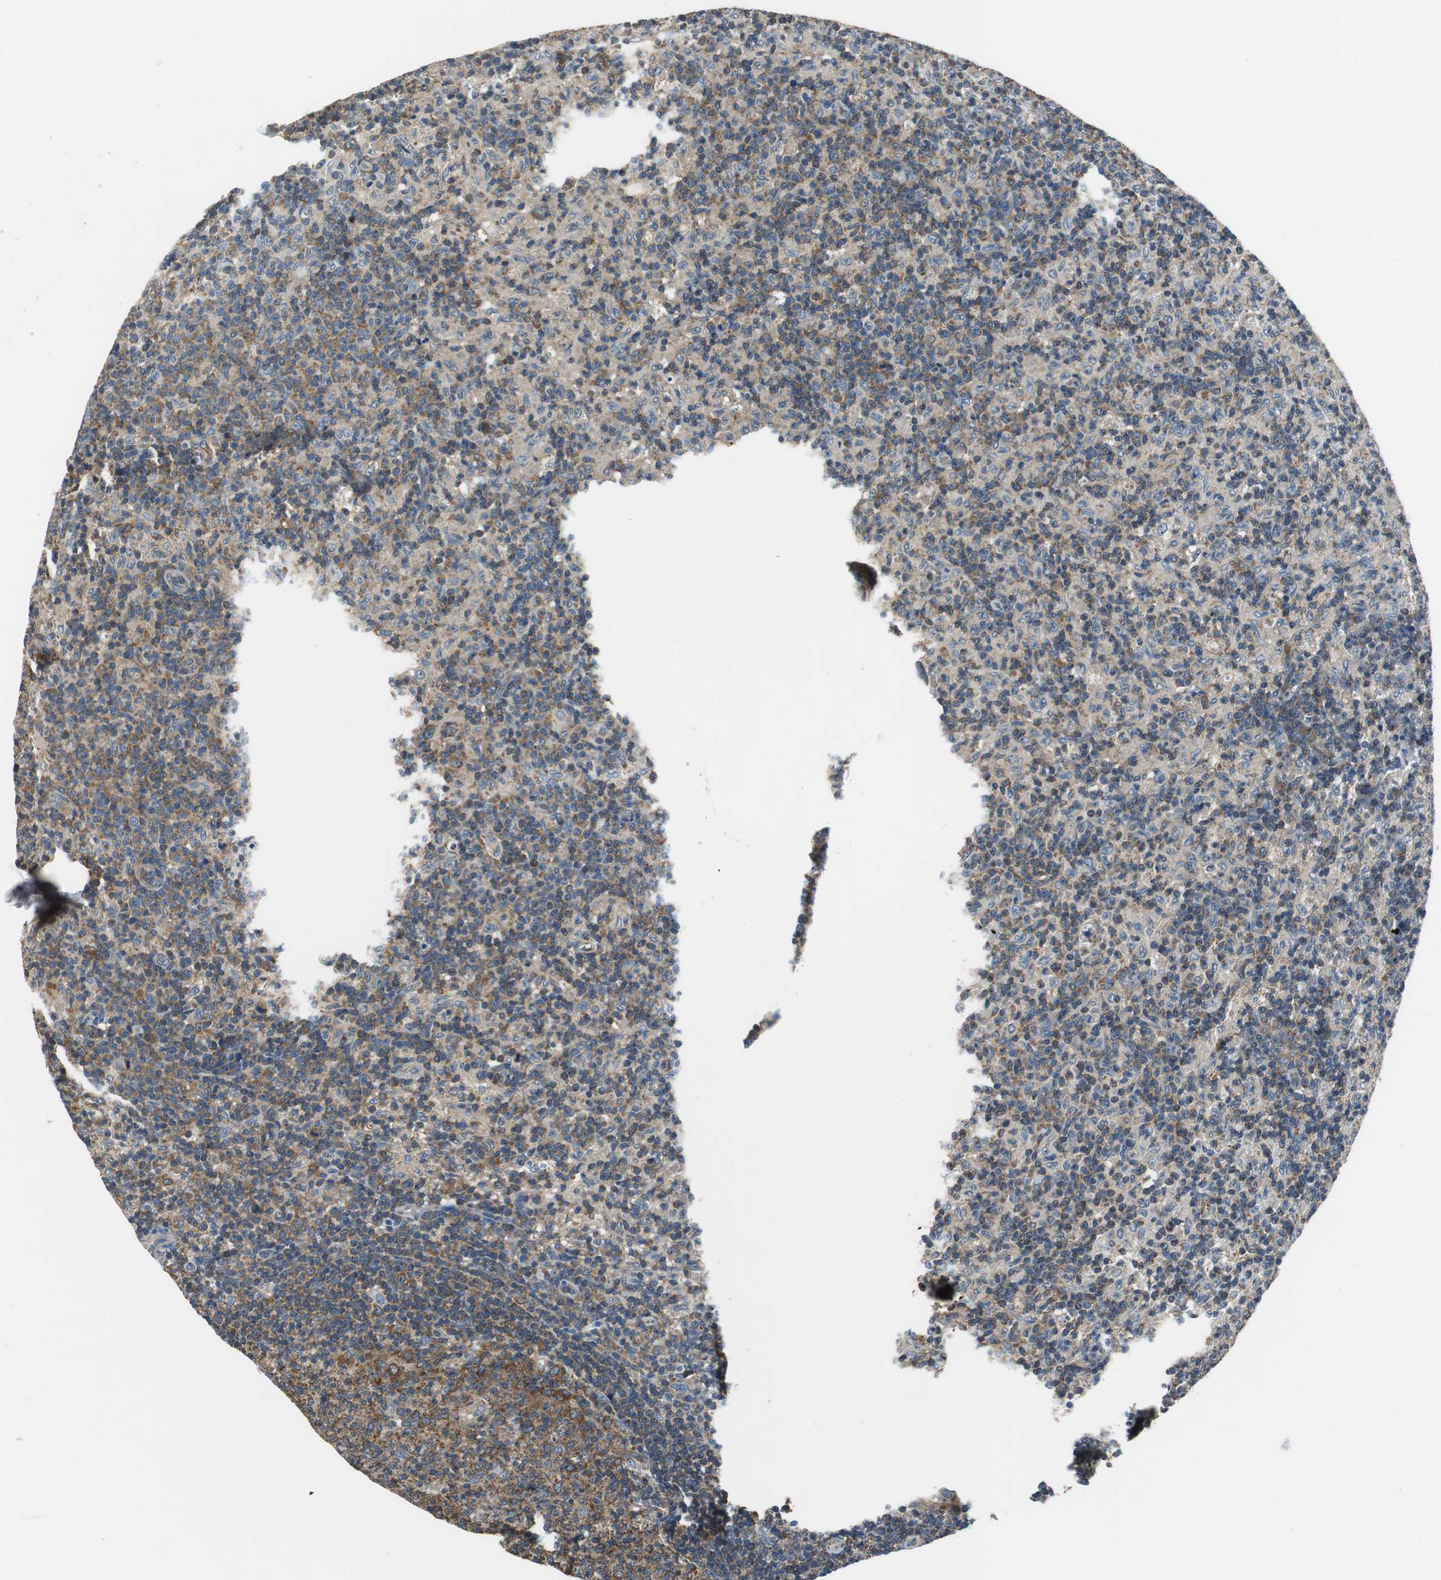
{"staining": {"intensity": "strong", "quantity": ">75%", "location": "cytoplasmic/membranous"}, "tissue": "lymph node", "cell_type": "Germinal center cells", "image_type": "normal", "snomed": [{"axis": "morphology", "description": "Normal tissue, NOS"}, {"axis": "morphology", "description": "Inflammation, NOS"}, {"axis": "topography", "description": "Lymph node"}], "caption": "Immunohistochemical staining of normal human lymph node displays high levels of strong cytoplasmic/membranous expression in about >75% of germinal center cells.", "gene": "CNOT3", "patient": {"sex": "male", "age": 55}}